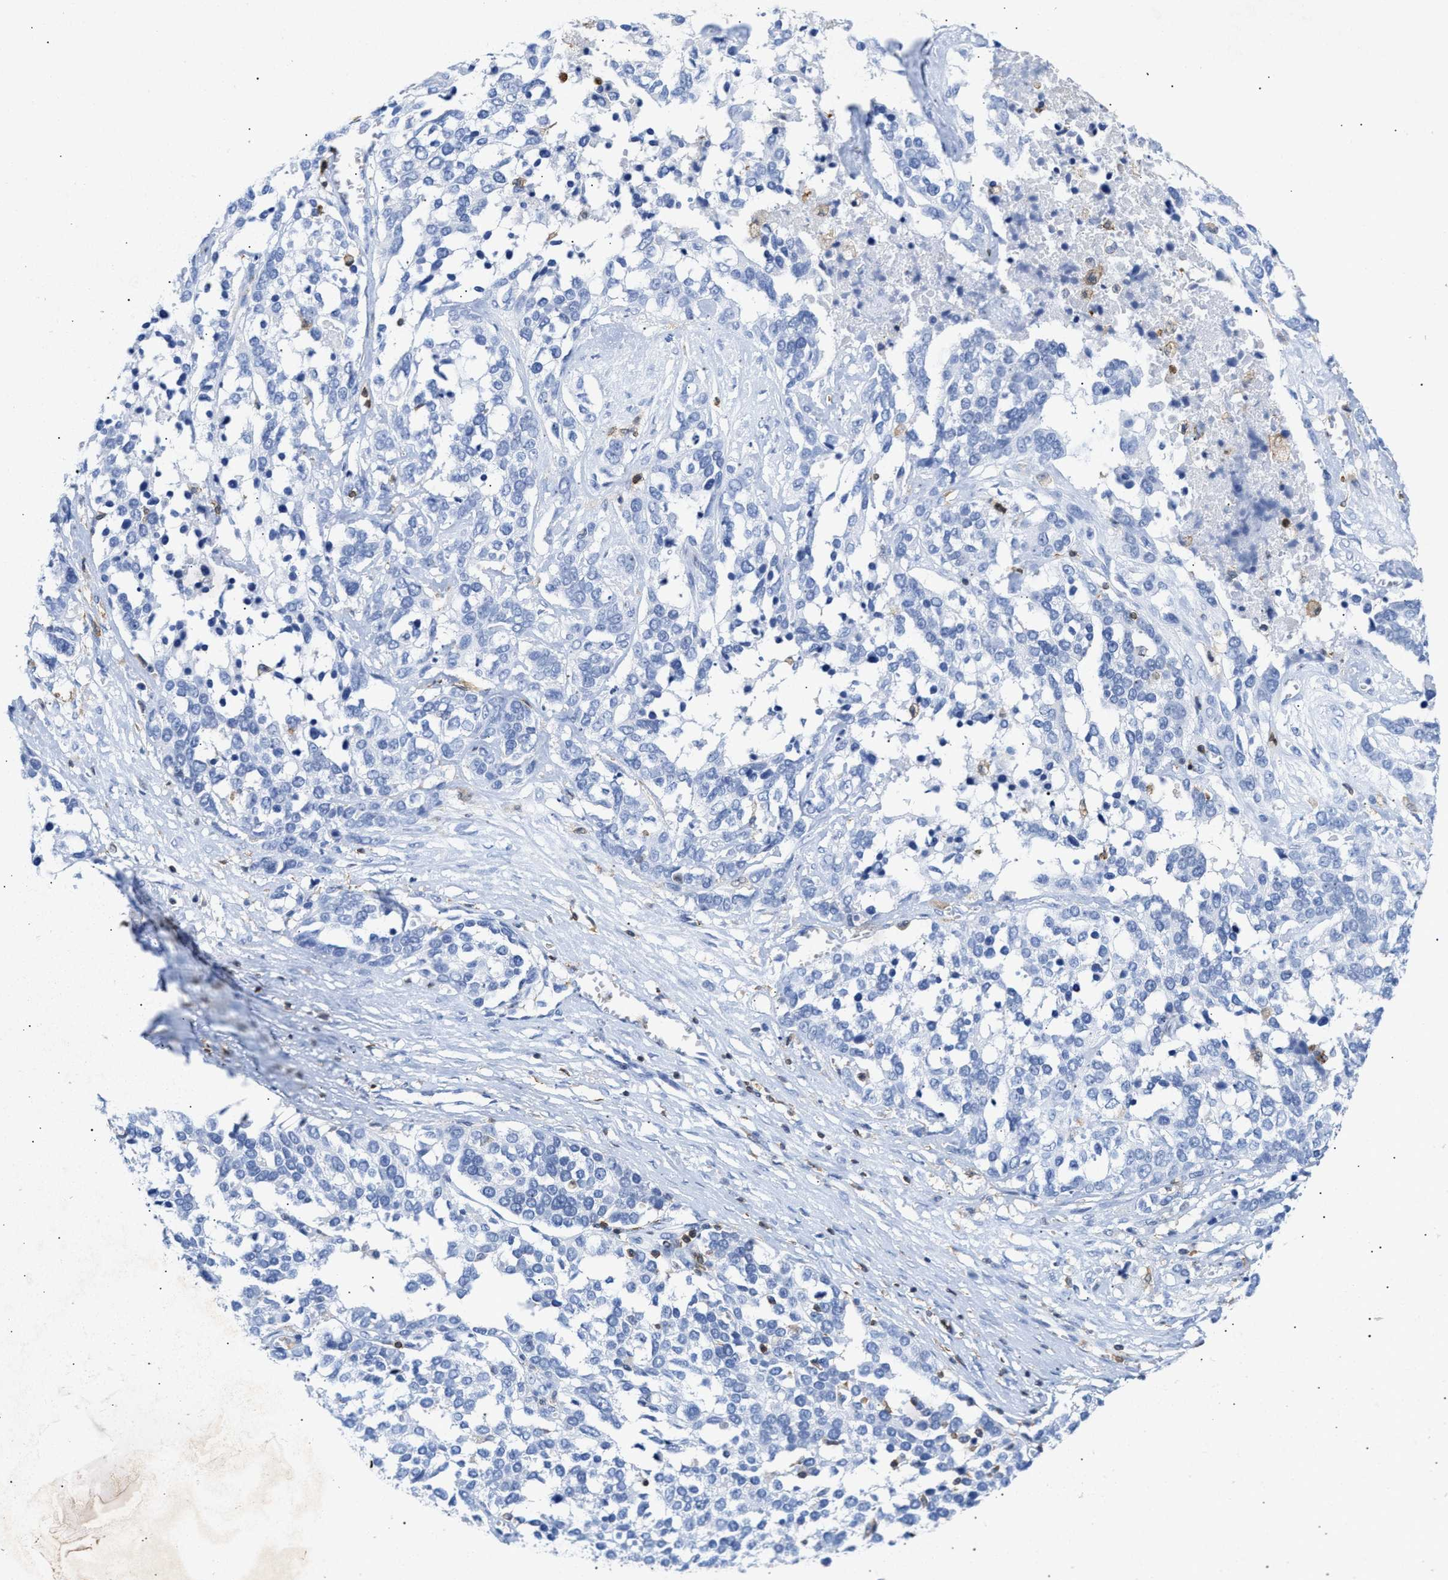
{"staining": {"intensity": "negative", "quantity": "none", "location": "none"}, "tissue": "ovarian cancer", "cell_type": "Tumor cells", "image_type": "cancer", "snomed": [{"axis": "morphology", "description": "Cystadenocarcinoma, serous, NOS"}, {"axis": "topography", "description": "Ovary"}], "caption": "Immunohistochemical staining of serous cystadenocarcinoma (ovarian) reveals no significant positivity in tumor cells.", "gene": "LCP1", "patient": {"sex": "female", "age": 44}}